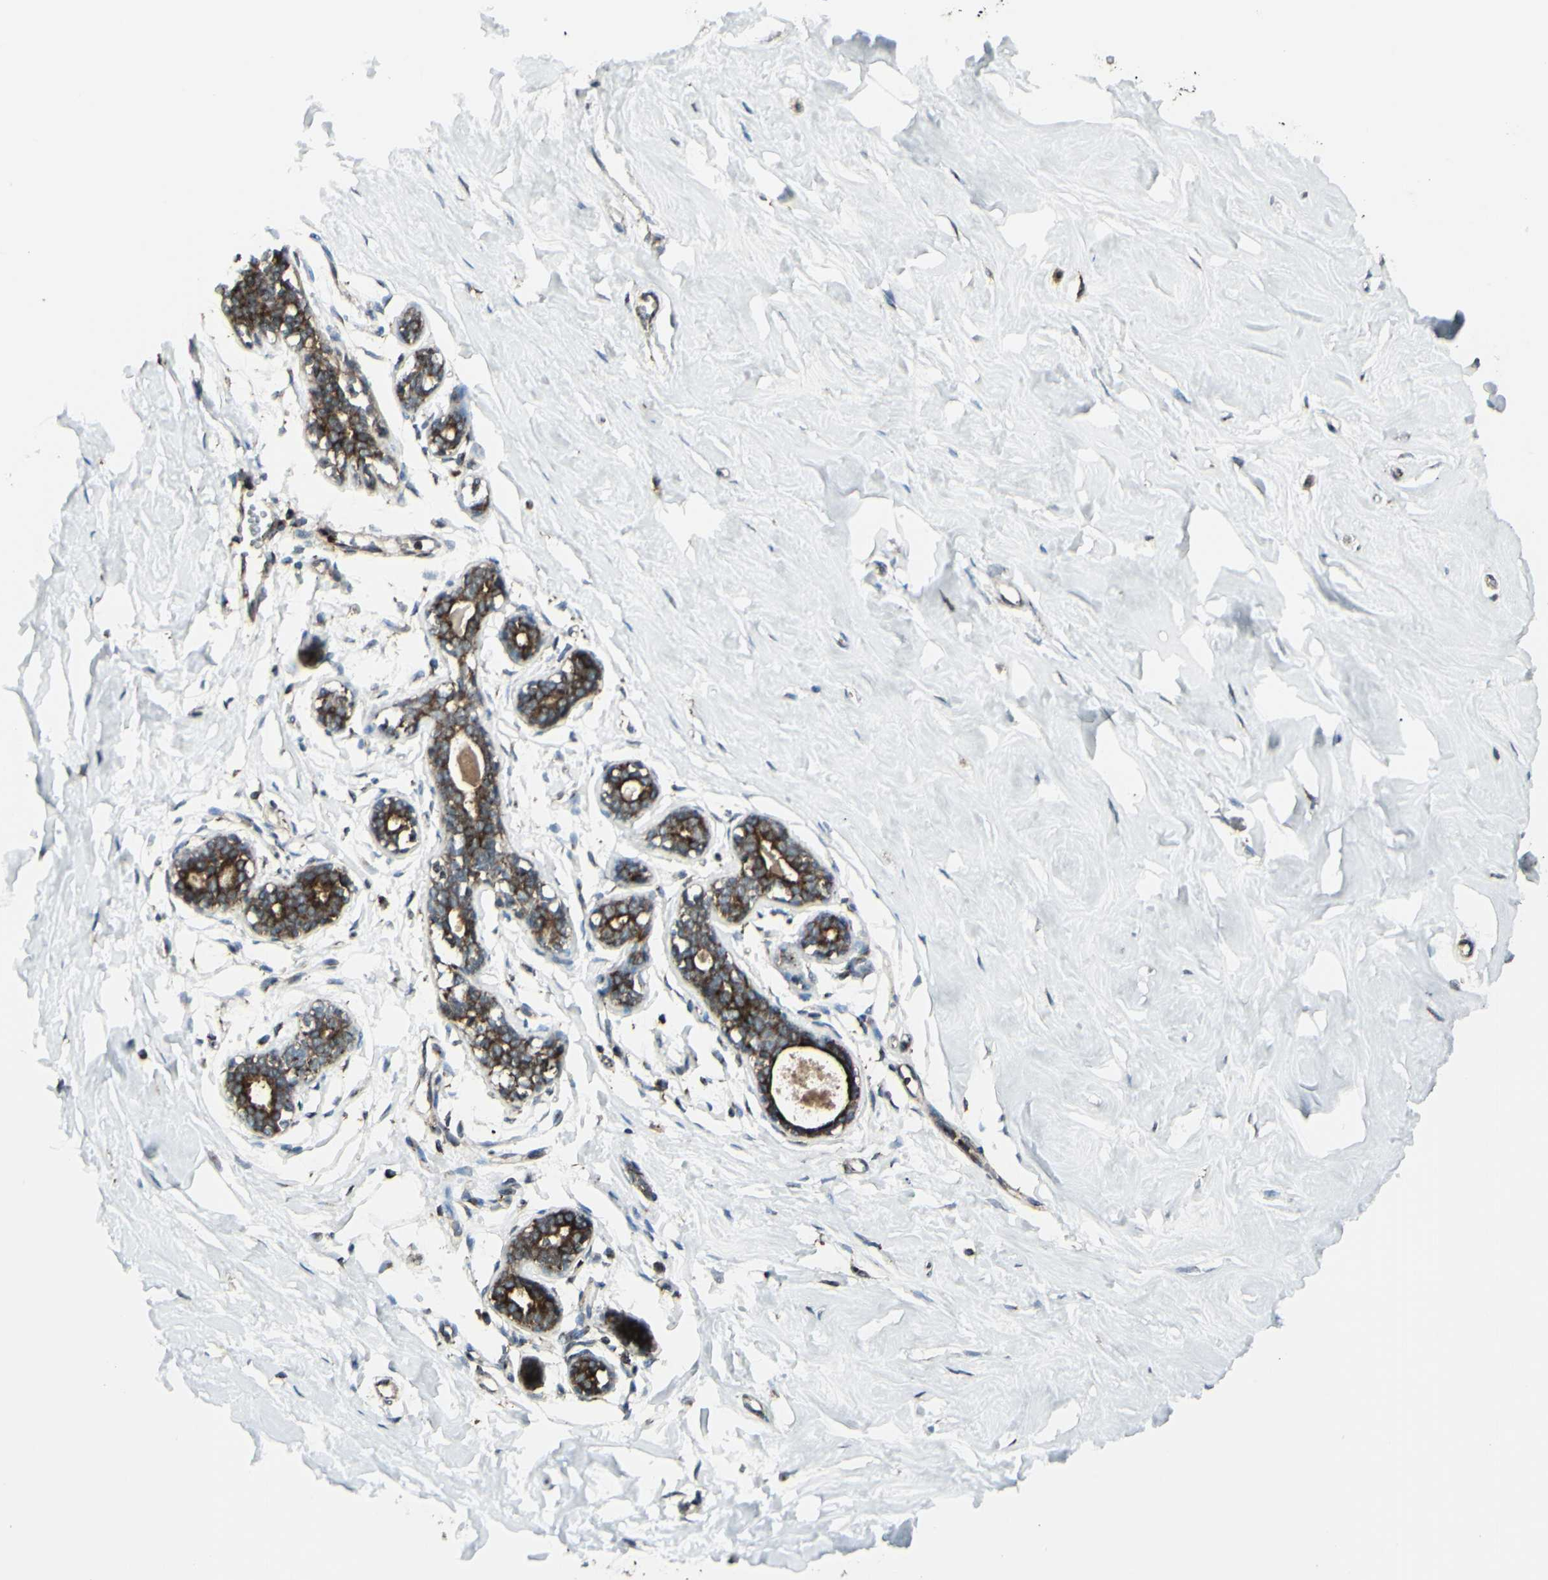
{"staining": {"intensity": "moderate", "quantity": ">75%", "location": "cytoplasmic/membranous"}, "tissue": "breast", "cell_type": "Adipocytes", "image_type": "normal", "snomed": [{"axis": "morphology", "description": "Normal tissue, NOS"}, {"axis": "topography", "description": "Breast"}], "caption": "Protein positivity by IHC displays moderate cytoplasmic/membranous positivity in about >75% of adipocytes in normal breast.", "gene": "NAPA", "patient": {"sex": "female", "age": 23}}